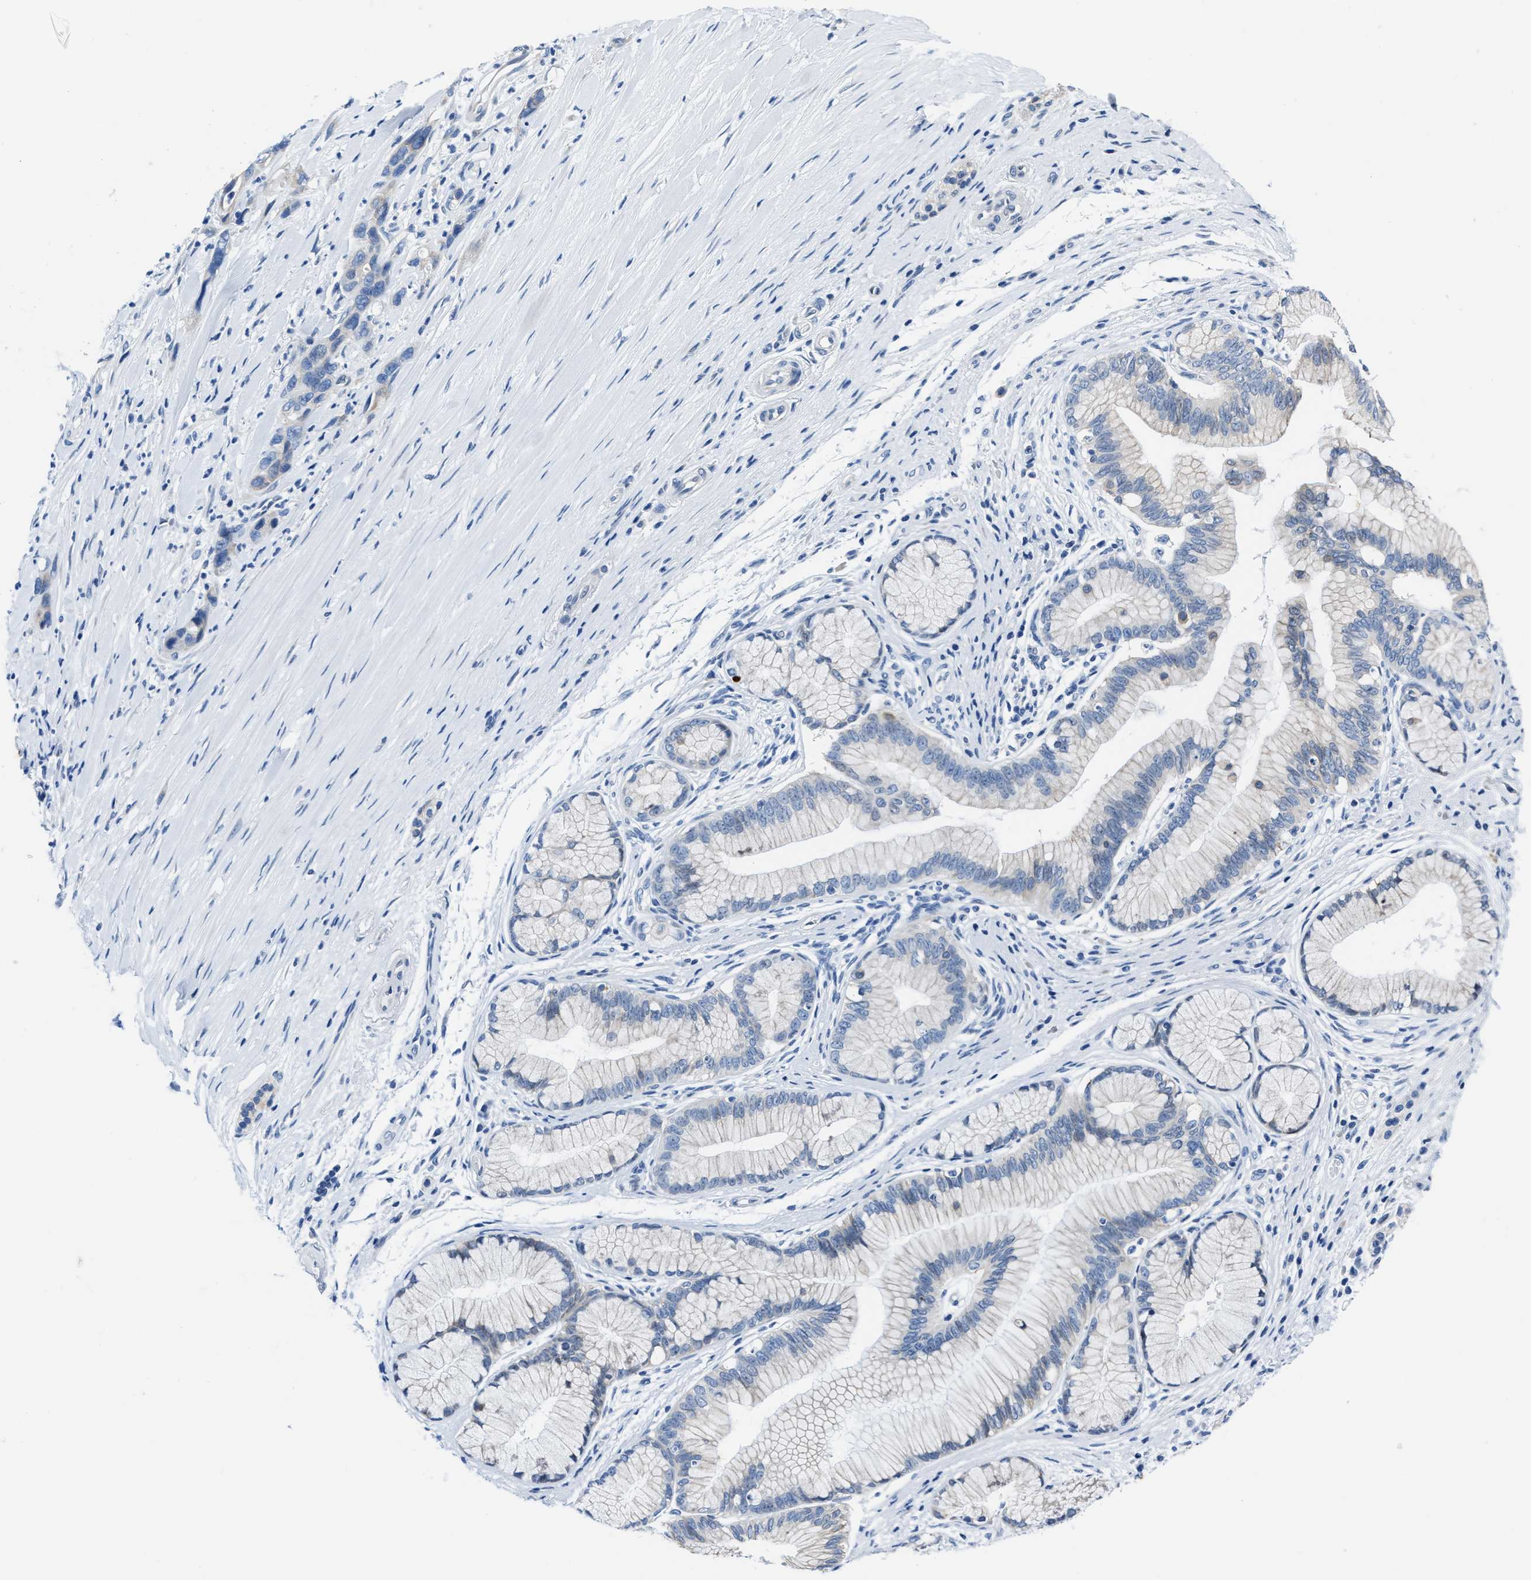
{"staining": {"intensity": "negative", "quantity": "none", "location": "none"}, "tissue": "pancreatic cancer", "cell_type": "Tumor cells", "image_type": "cancer", "snomed": [{"axis": "morphology", "description": "Adenocarcinoma, NOS"}, {"axis": "topography", "description": "Pancreas"}], "caption": "The IHC micrograph has no significant staining in tumor cells of pancreatic cancer tissue.", "gene": "ASZ1", "patient": {"sex": "female", "age": 70}}